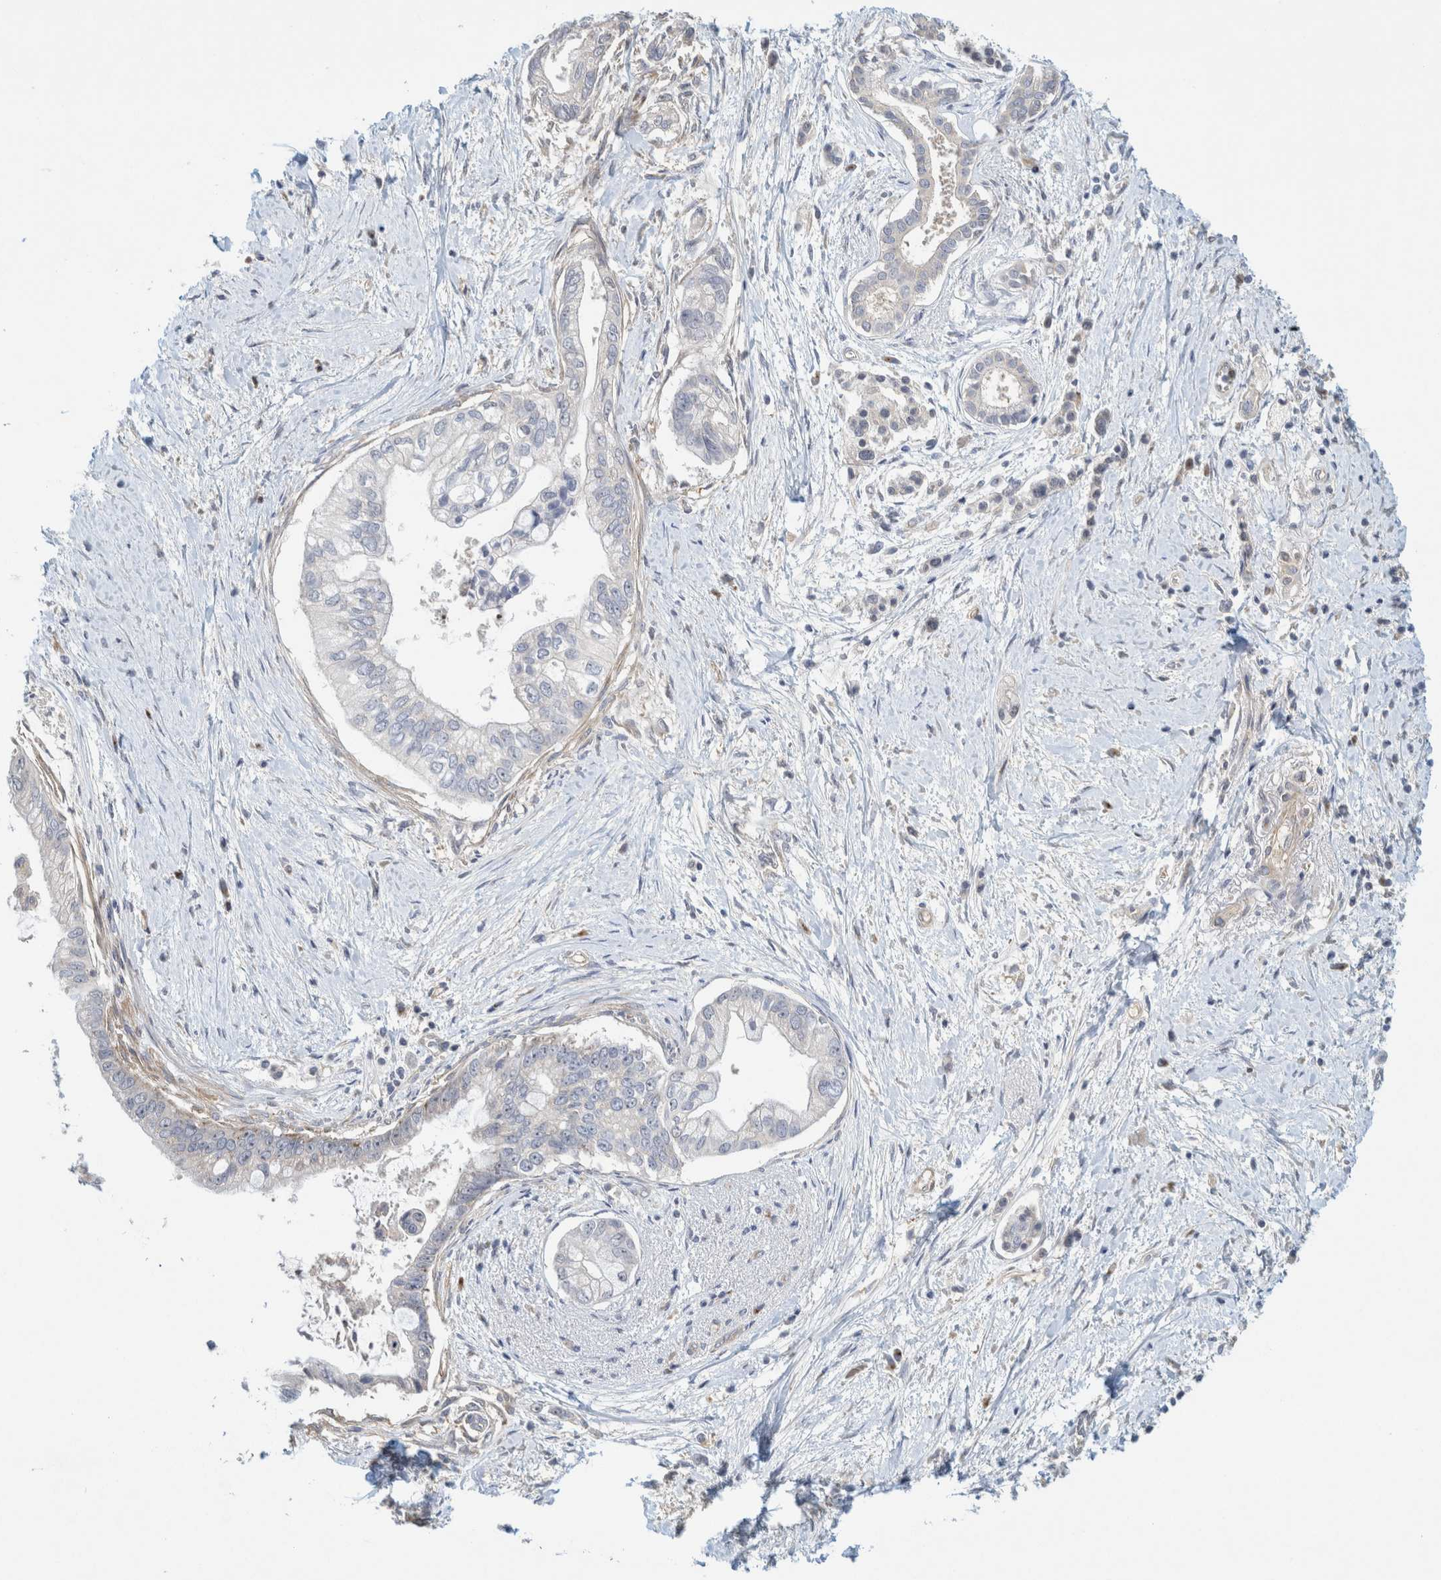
{"staining": {"intensity": "negative", "quantity": "none", "location": "none"}, "tissue": "pancreatic cancer", "cell_type": "Tumor cells", "image_type": "cancer", "snomed": [{"axis": "morphology", "description": "Adenocarcinoma, NOS"}, {"axis": "topography", "description": "Pancreas"}], "caption": "Tumor cells are negative for brown protein staining in pancreatic cancer (adenocarcinoma).", "gene": "ZNF324B", "patient": {"sex": "male", "age": 59}}